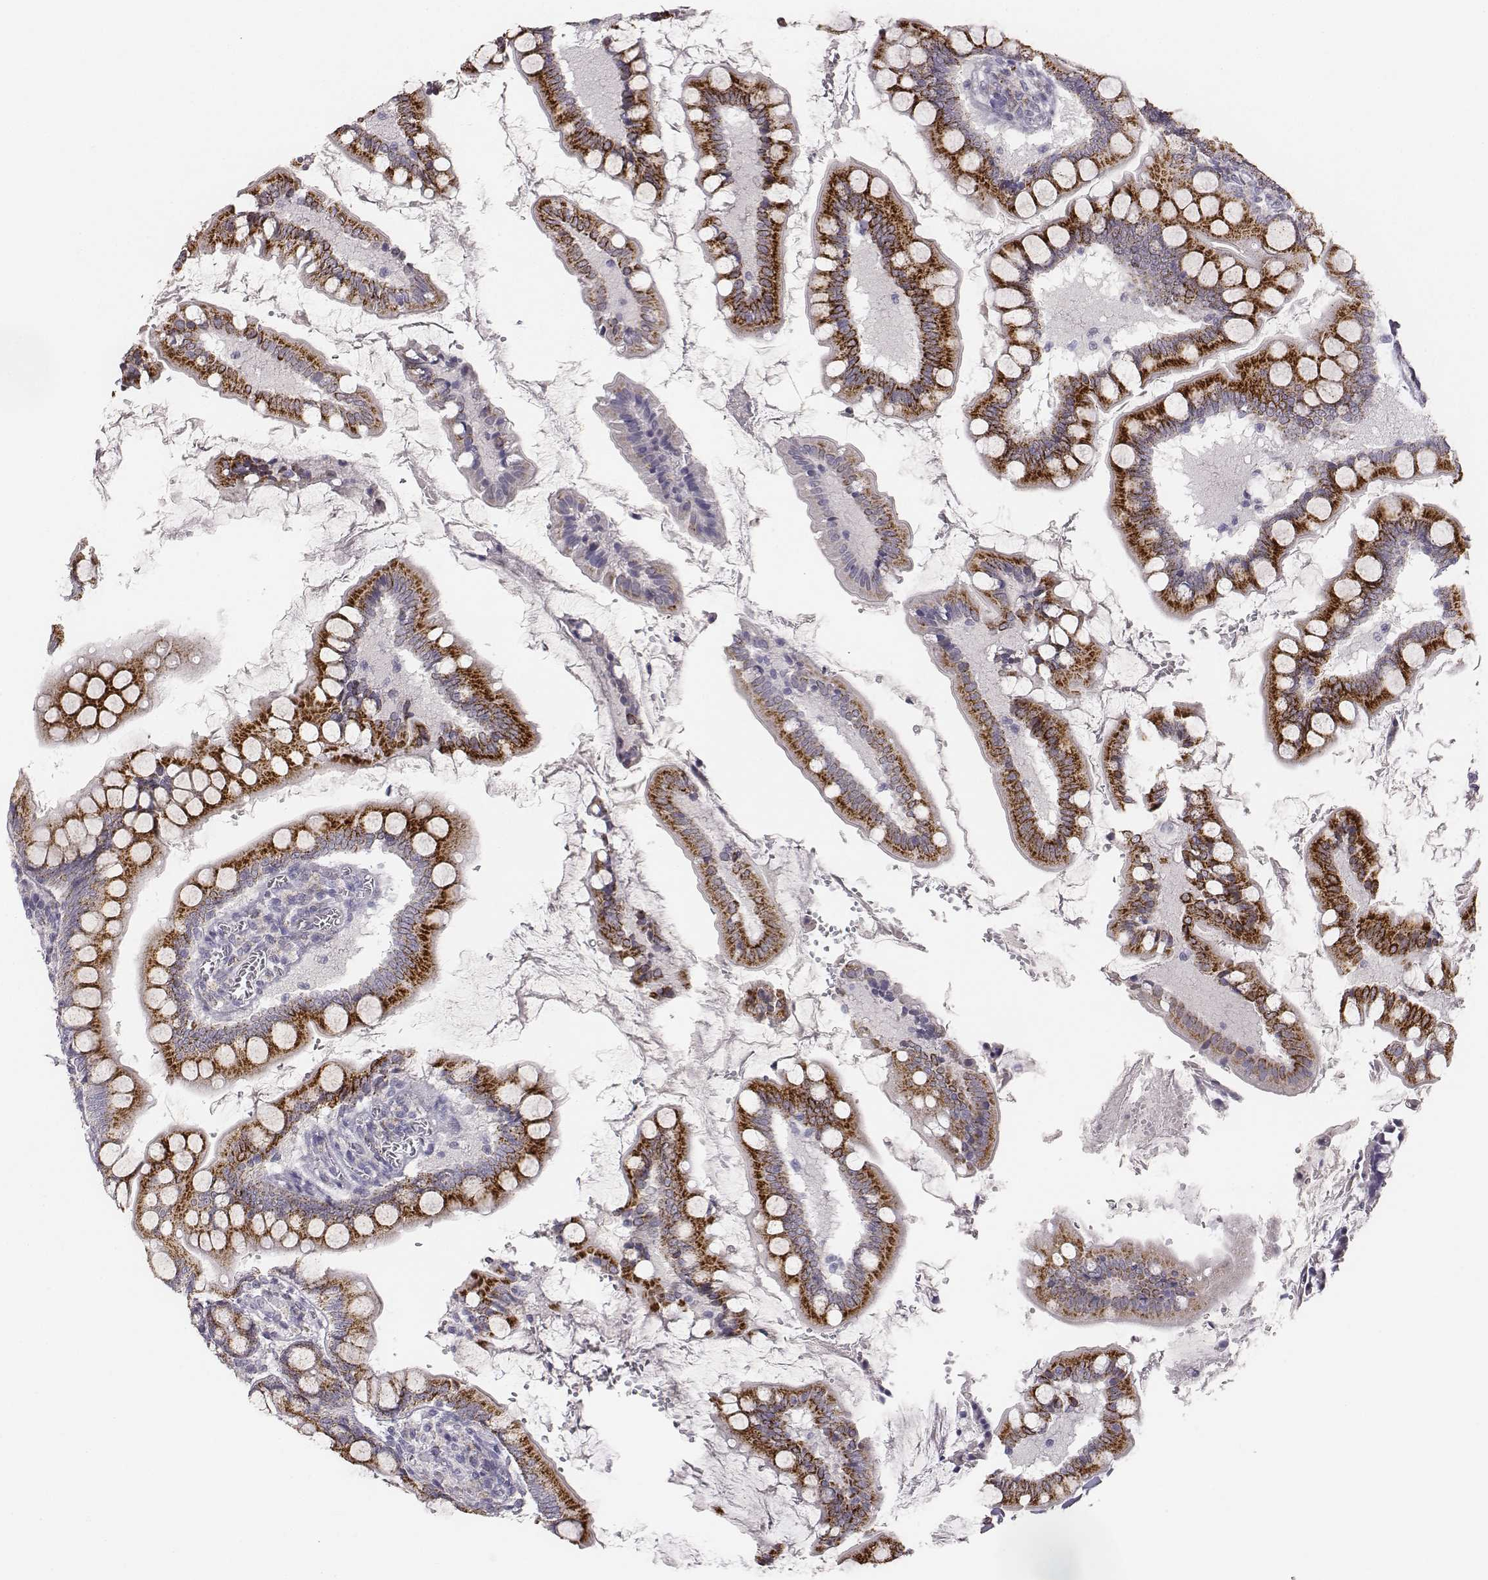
{"staining": {"intensity": "strong", "quantity": ">75%", "location": "cytoplasmic/membranous"}, "tissue": "small intestine", "cell_type": "Glandular cells", "image_type": "normal", "snomed": [{"axis": "morphology", "description": "Normal tissue, NOS"}, {"axis": "topography", "description": "Small intestine"}], "caption": "IHC (DAB) staining of benign human small intestine displays strong cytoplasmic/membranous protein staining in approximately >75% of glandular cells.", "gene": "ABCD3", "patient": {"sex": "female", "age": 56}}